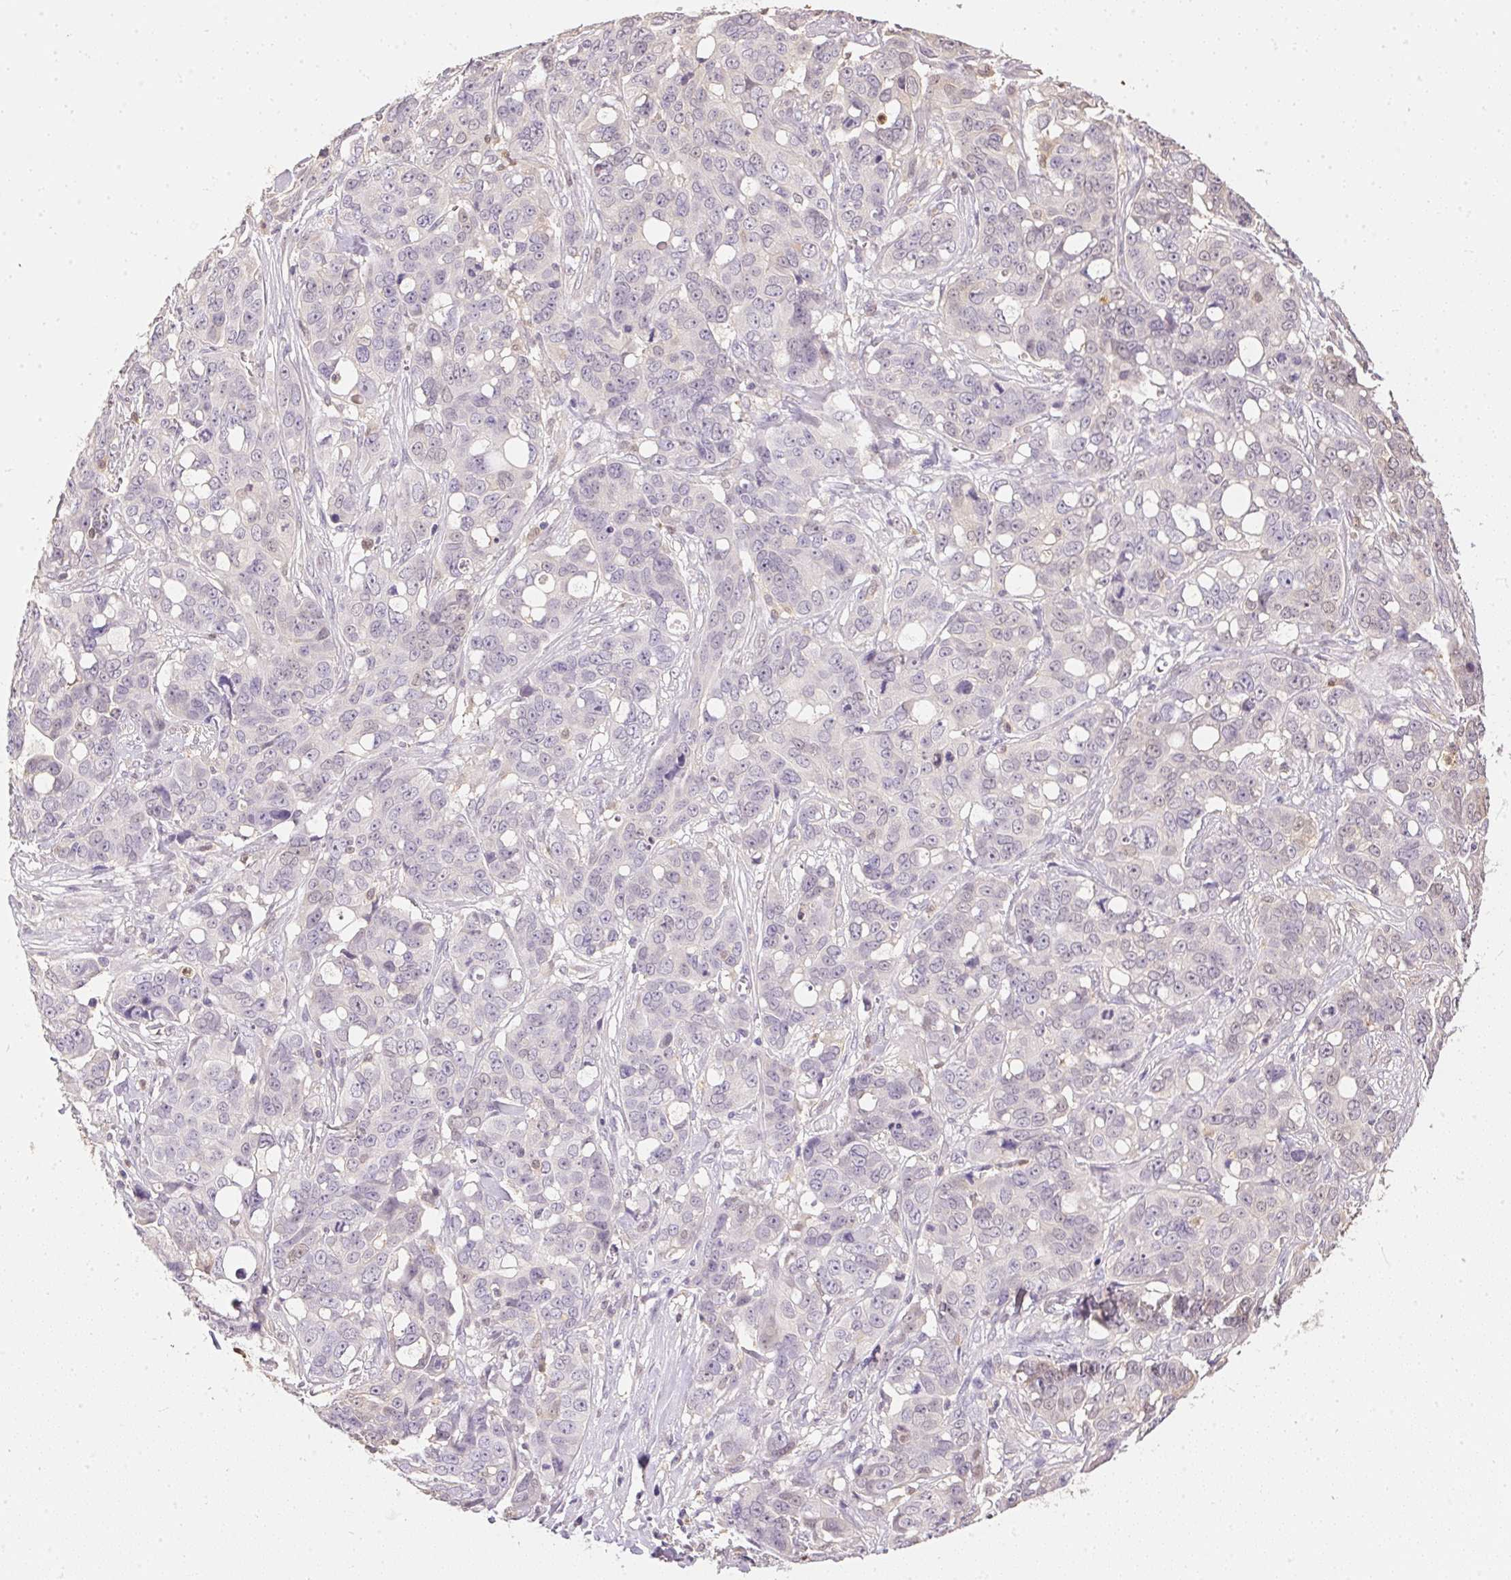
{"staining": {"intensity": "negative", "quantity": "none", "location": "none"}, "tissue": "ovarian cancer", "cell_type": "Tumor cells", "image_type": "cancer", "snomed": [{"axis": "morphology", "description": "Carcinoma, endometroid"}, {"axis": "topography", "description": "Ovary"}], "caption": "DAB (3,3'-diaminobenzidine) immunohistochemical staining of endometroid carcinoma (ovarian) displays no significant staining in tumor cells. (DAB IHC, high magnification).", "gene": "S100A3", "patient": {"sex": "female", "age": 78}}